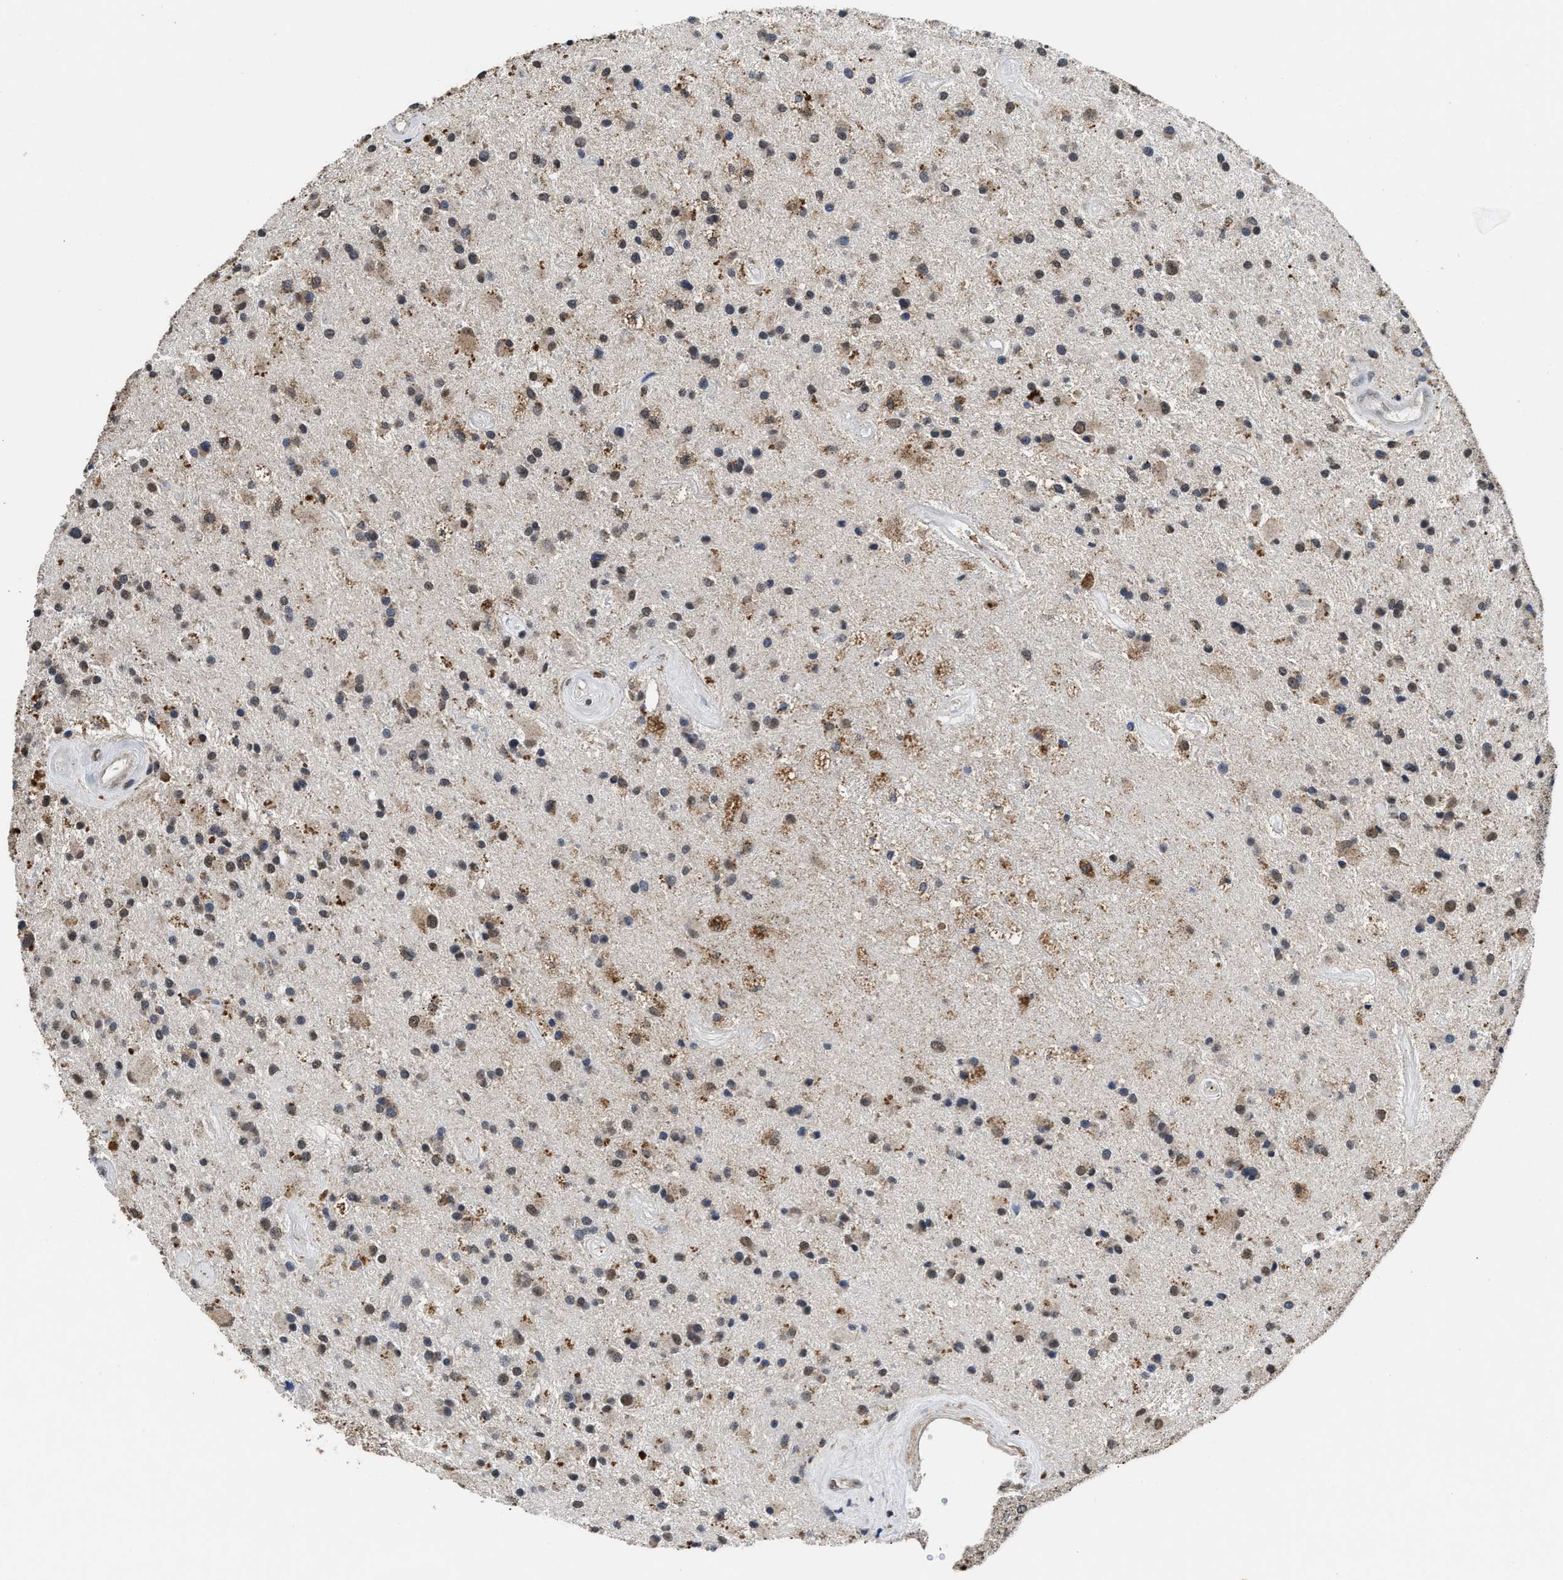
{"staining": {"intensity": "weak", "quantity": "25%-75%", "location": "cytoplasmic/membranous,nuclear"}, "tissue": "glioma", "cell_type": "Tumor cells", "image_type": "cancer", "snomed": [{"axis": "morphology", "description": "Glioma, malignant, Low grade"}, {"axis": "topography", "description": "Brain"}], "caption": "Immunohistochemical staining of glioma reveals weak cytoplasmic/membranous and nuclear protein positivity in about 25%-75% of tumor cells.", "gene": "ACOX1", "patient": {"sex": "male", "age": 58}}